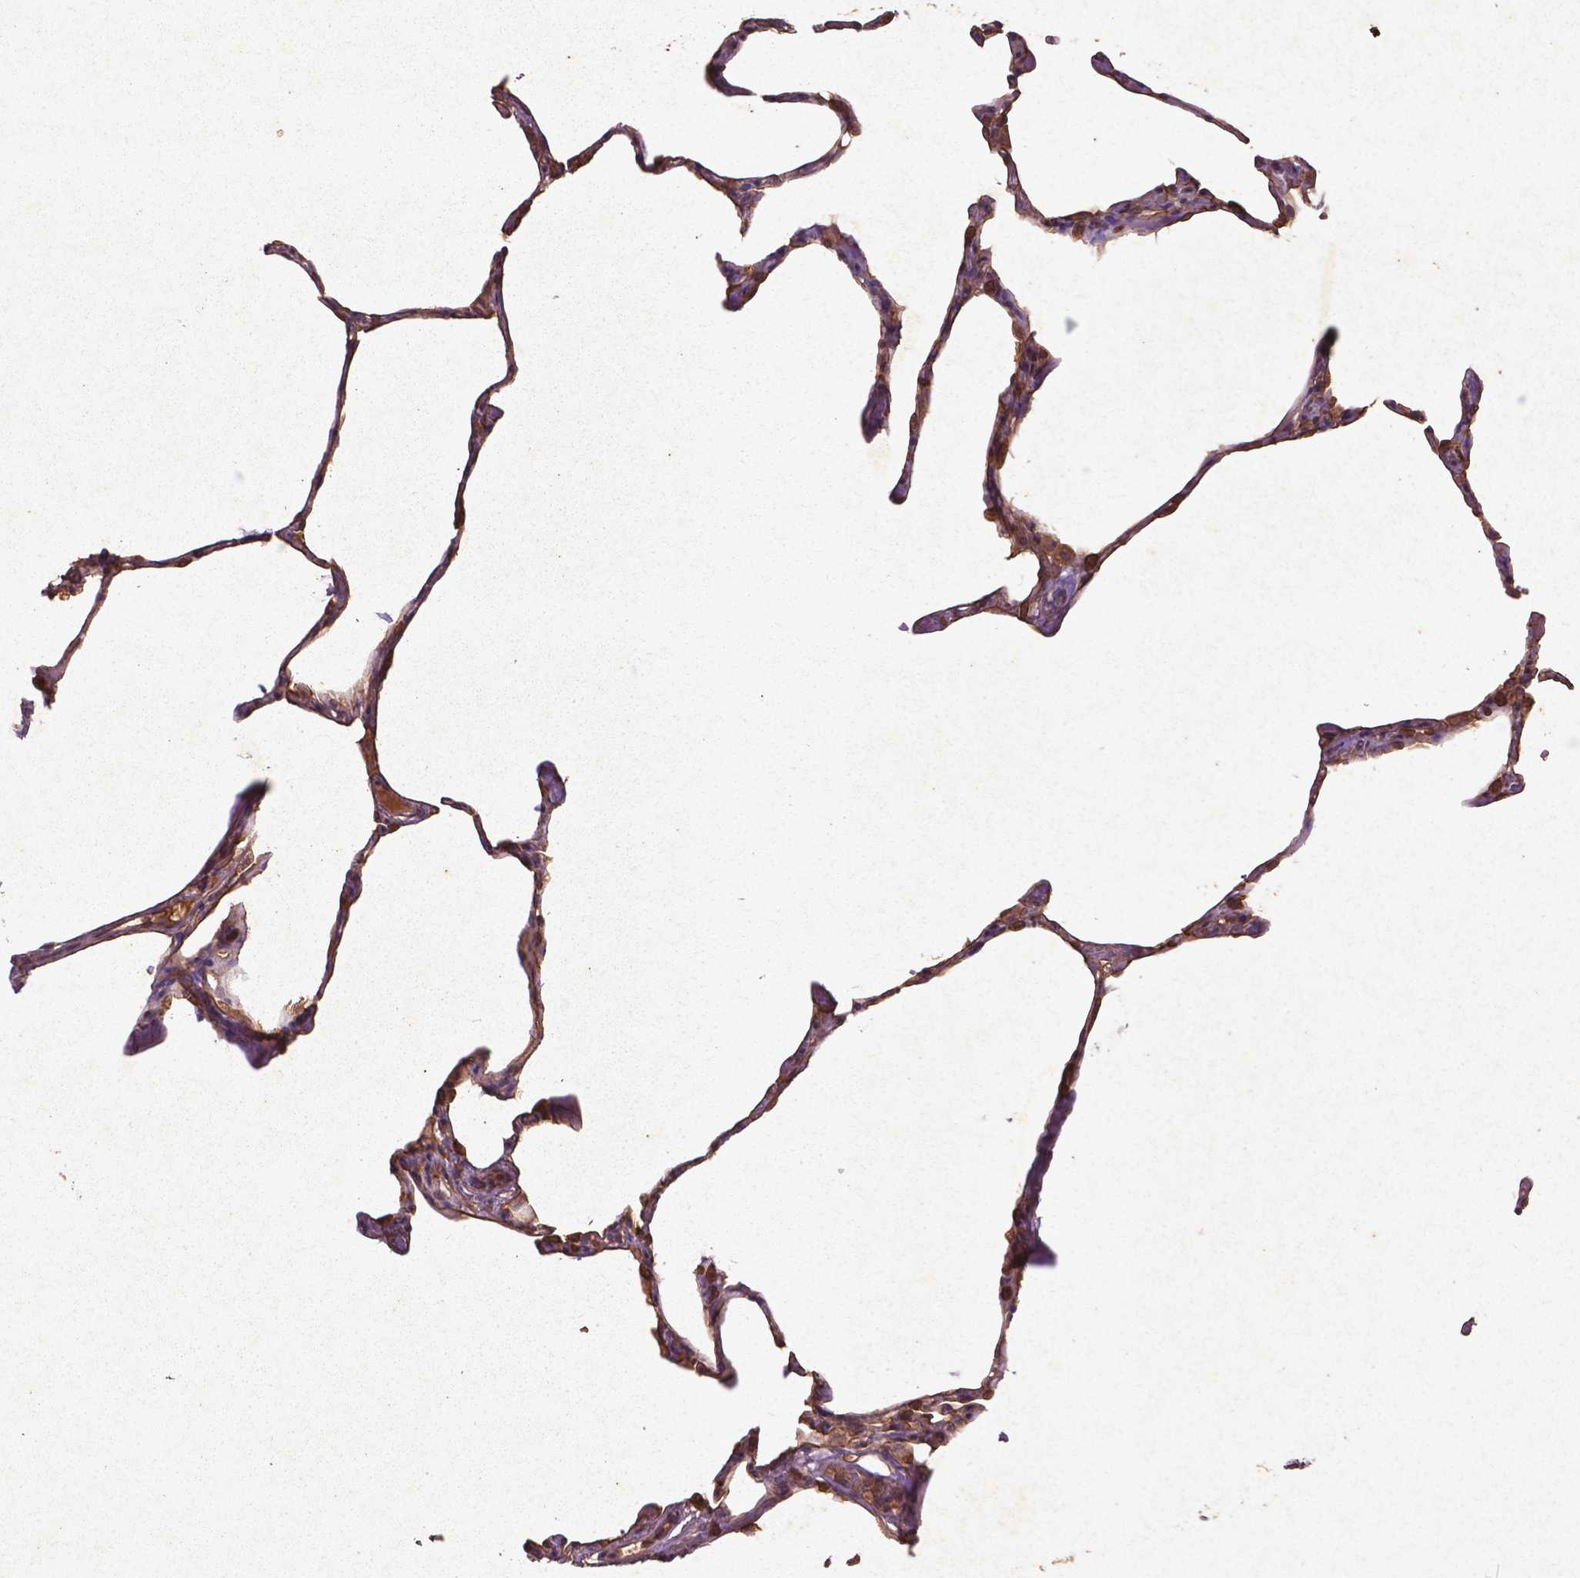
{"staining": {"intensity": "moderate", "quantity": ">75%", "location": "cytoplasmic/membranous"}, "tissue": "lung", "cell_type": "Alveolar cells", "image_type": "normal", "snomed": [{"axis": "morphology", "description": "Normal tissue, NOS"}, {"axis": "topography", "description": "Lung"}], "caption": "Immunohistochemical staining of benign lung shows moderate cytoplasmic/membranous protein staining in approximately >75% of alveolar cells. (IHC, brightfield microscopy, high magnification).", "gene": "COQ2", "patient": {"sex": "male", "age": 65}}